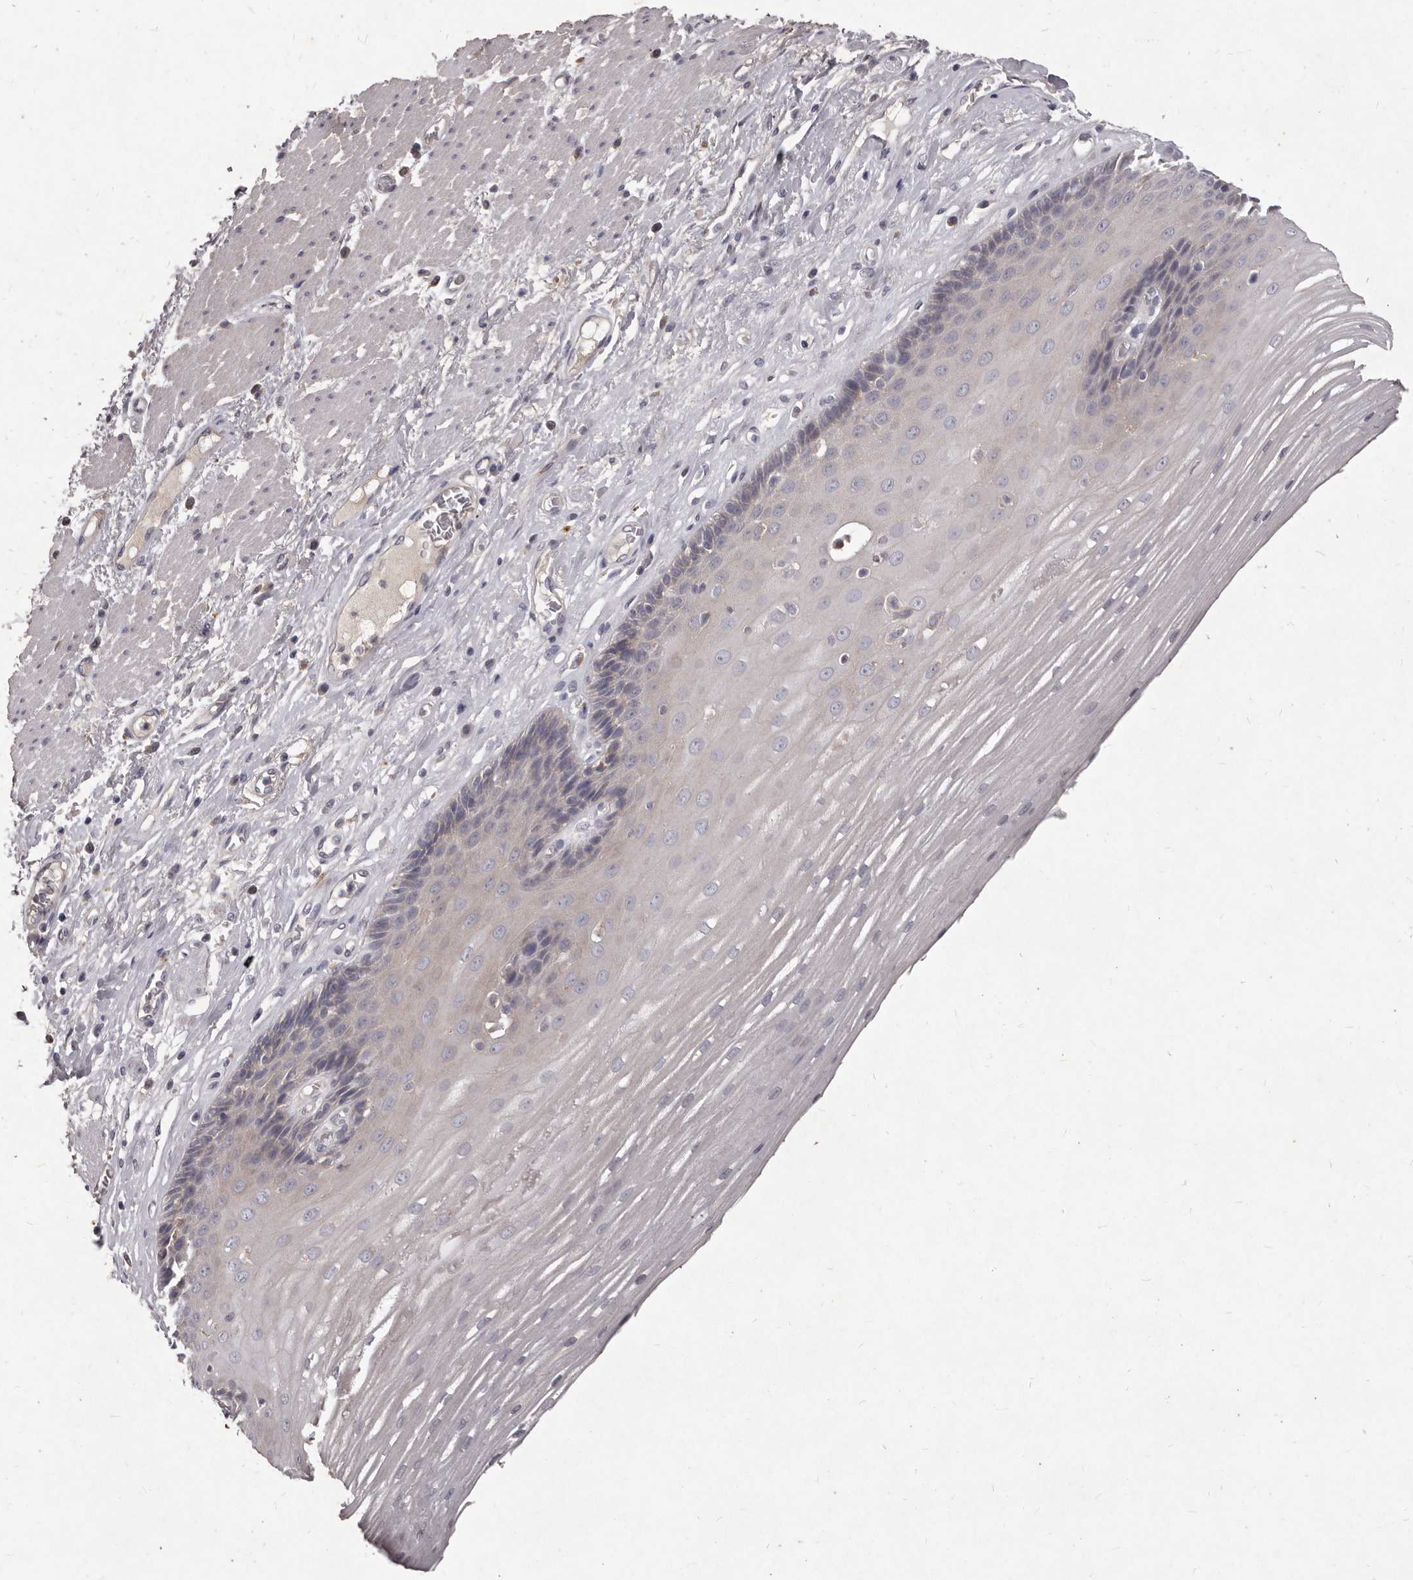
{"staining": {"intensity": "weak", "quantity": "<25%", "location": "cytoplasmic/membranous"}, "tissue": "esophagus", "cell_type": "Squamous epithelial cells", "image_type": "normal", "snomed": [{"axis": "morphology", "description": "Normal tissue, NOS"}, {"axis": "topography", "description": "Esophagus"}], "caption": "Immunohistochemistry image of unremarkable human esophagus stained for a protein (brown), which displays no expression in squamous epithelial cells.", "gene": "GPRC5C", "patient": {"sex": "male", "age": 62}}